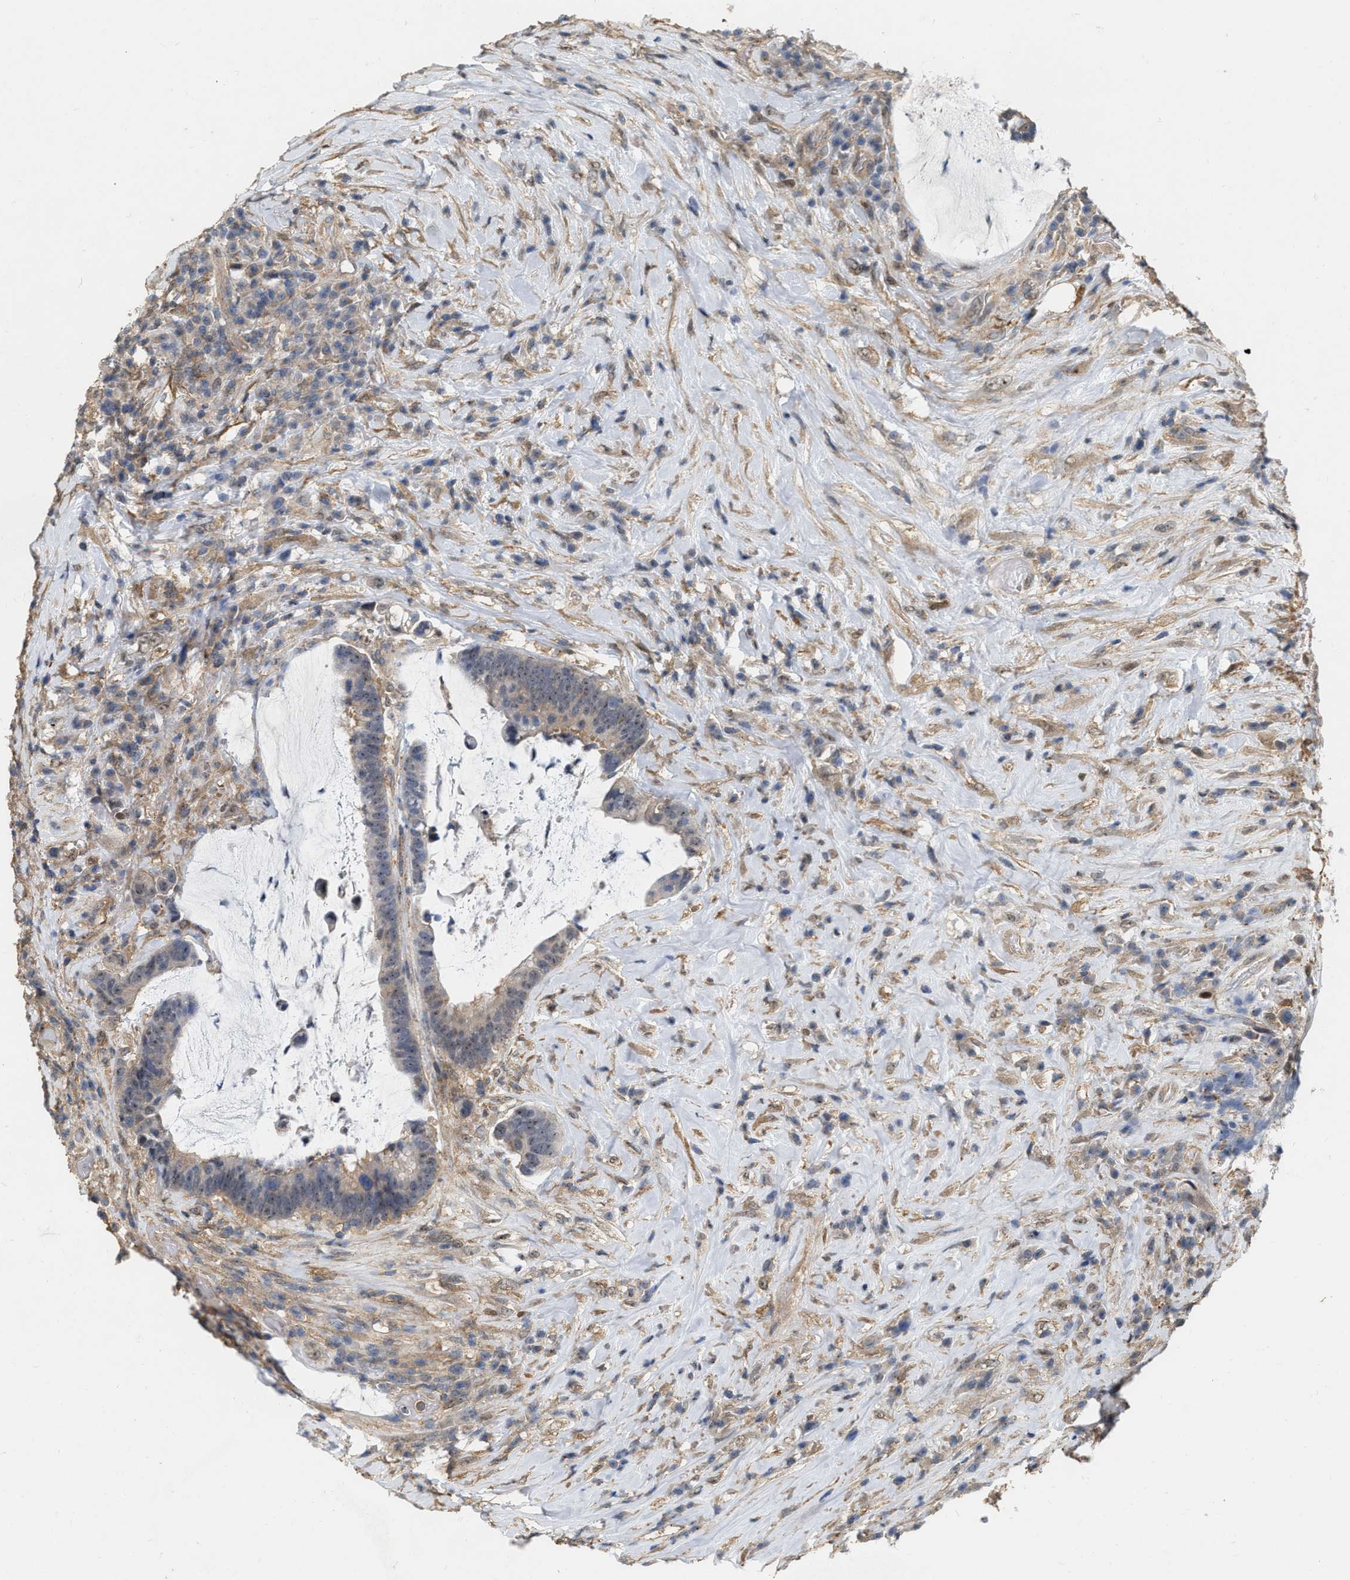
{"staining": {"intensity": "weak", "quantity": "<25%", "location": "cytoplasmic/membranous"}, "tissue": "colorectal cancer", "cell_type": "Tumor cells", "image_type": "cancer", "snomed": [{"axis": "morphology", "description": "Adenocarcinoma, NOS"}, {"axis": "topography", "description": "Rectum"}], "caption": "Immunohistochemistry (IHC) of colorectal adenocarcinoma demonstrates no staining in tumor cells.", "gene": "RUVBL1", "patient": {"sex": "female", "age": 89}}